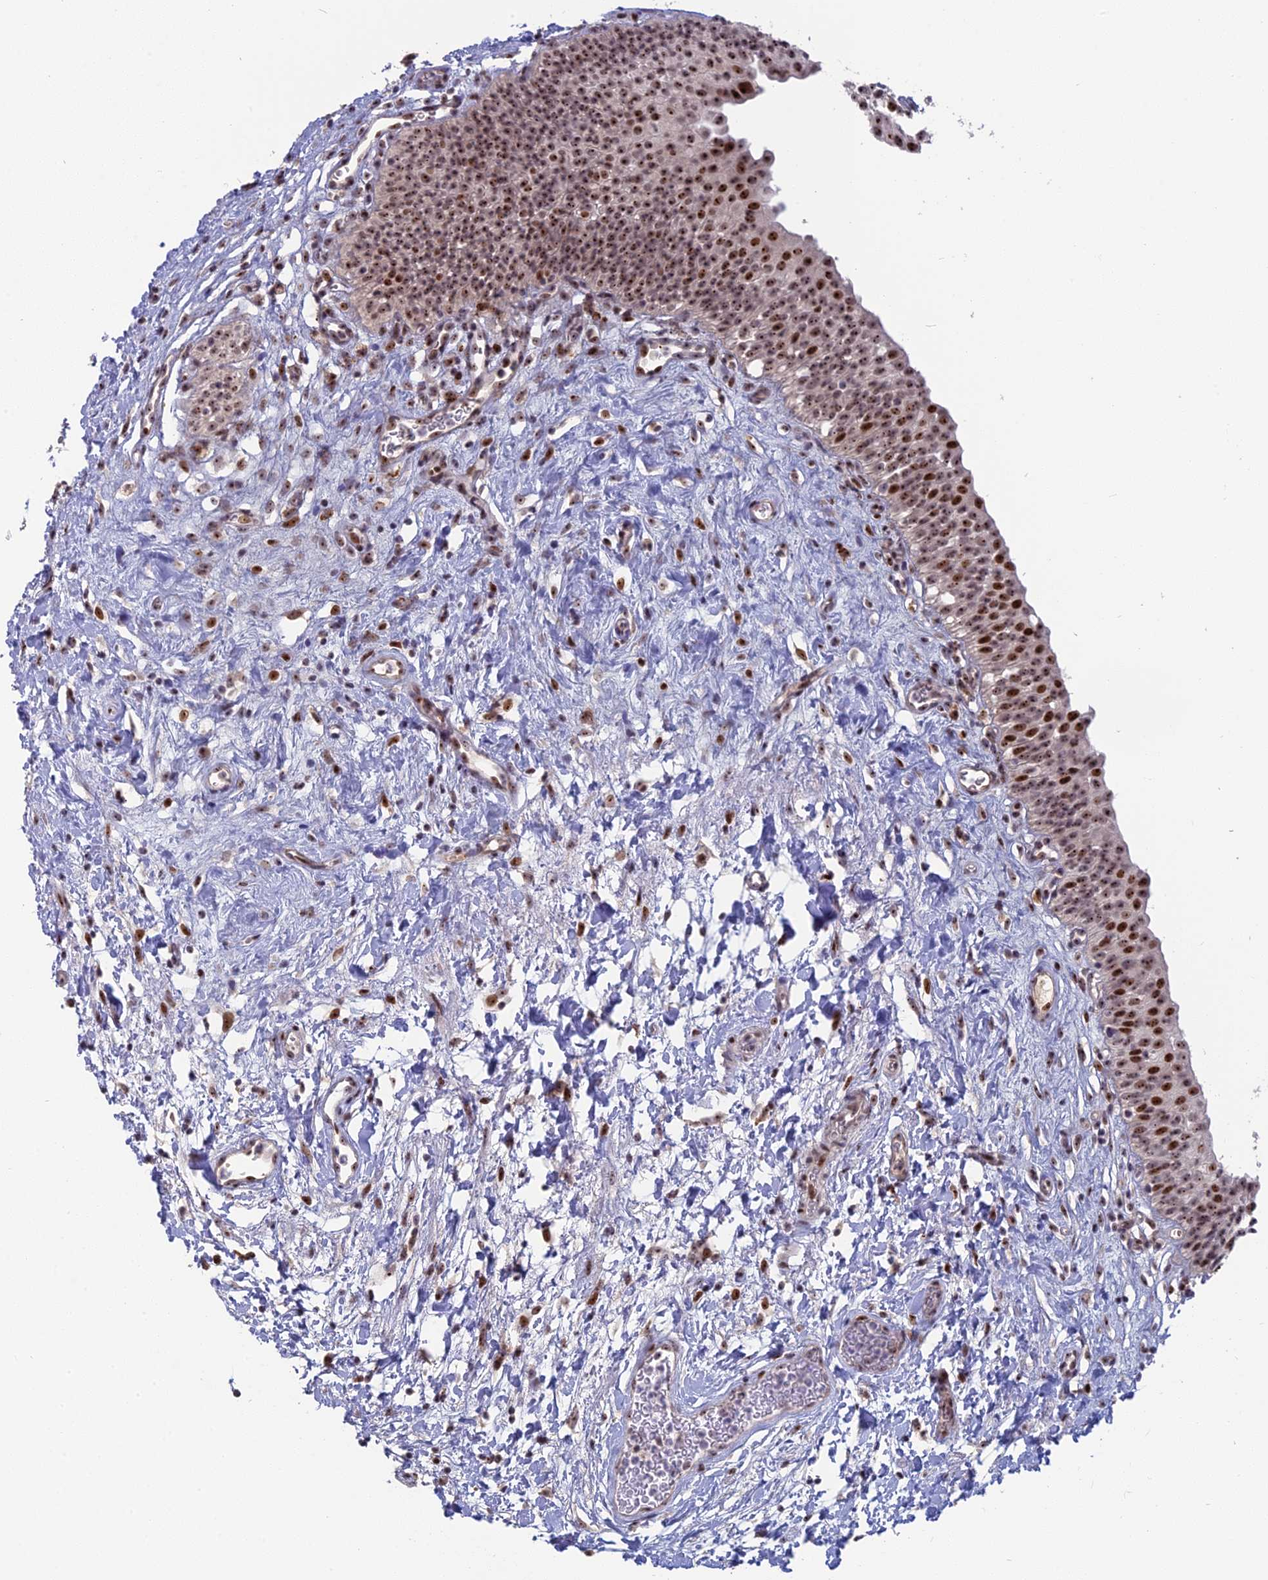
{"staining": {"intensity": "strong", "quantity": ">75%", "location": "nuclear"}, "tissue": "urinary bladder", "cell_type": "Urothelial cells", "image_type": "normal", "snomed": [{"axis": "morphology", "description": "Normal tissue, NOS"}, {"axis": "topography", "description": "Urinary bladder"}], "caption": "This histopathology image shows IHC staining of benign human urinary bladder, with high strong nuclear expression in about >75% of urothelial cells.", "gene": "FAM131A", "patient": {"sex": "male", "age": 51}}